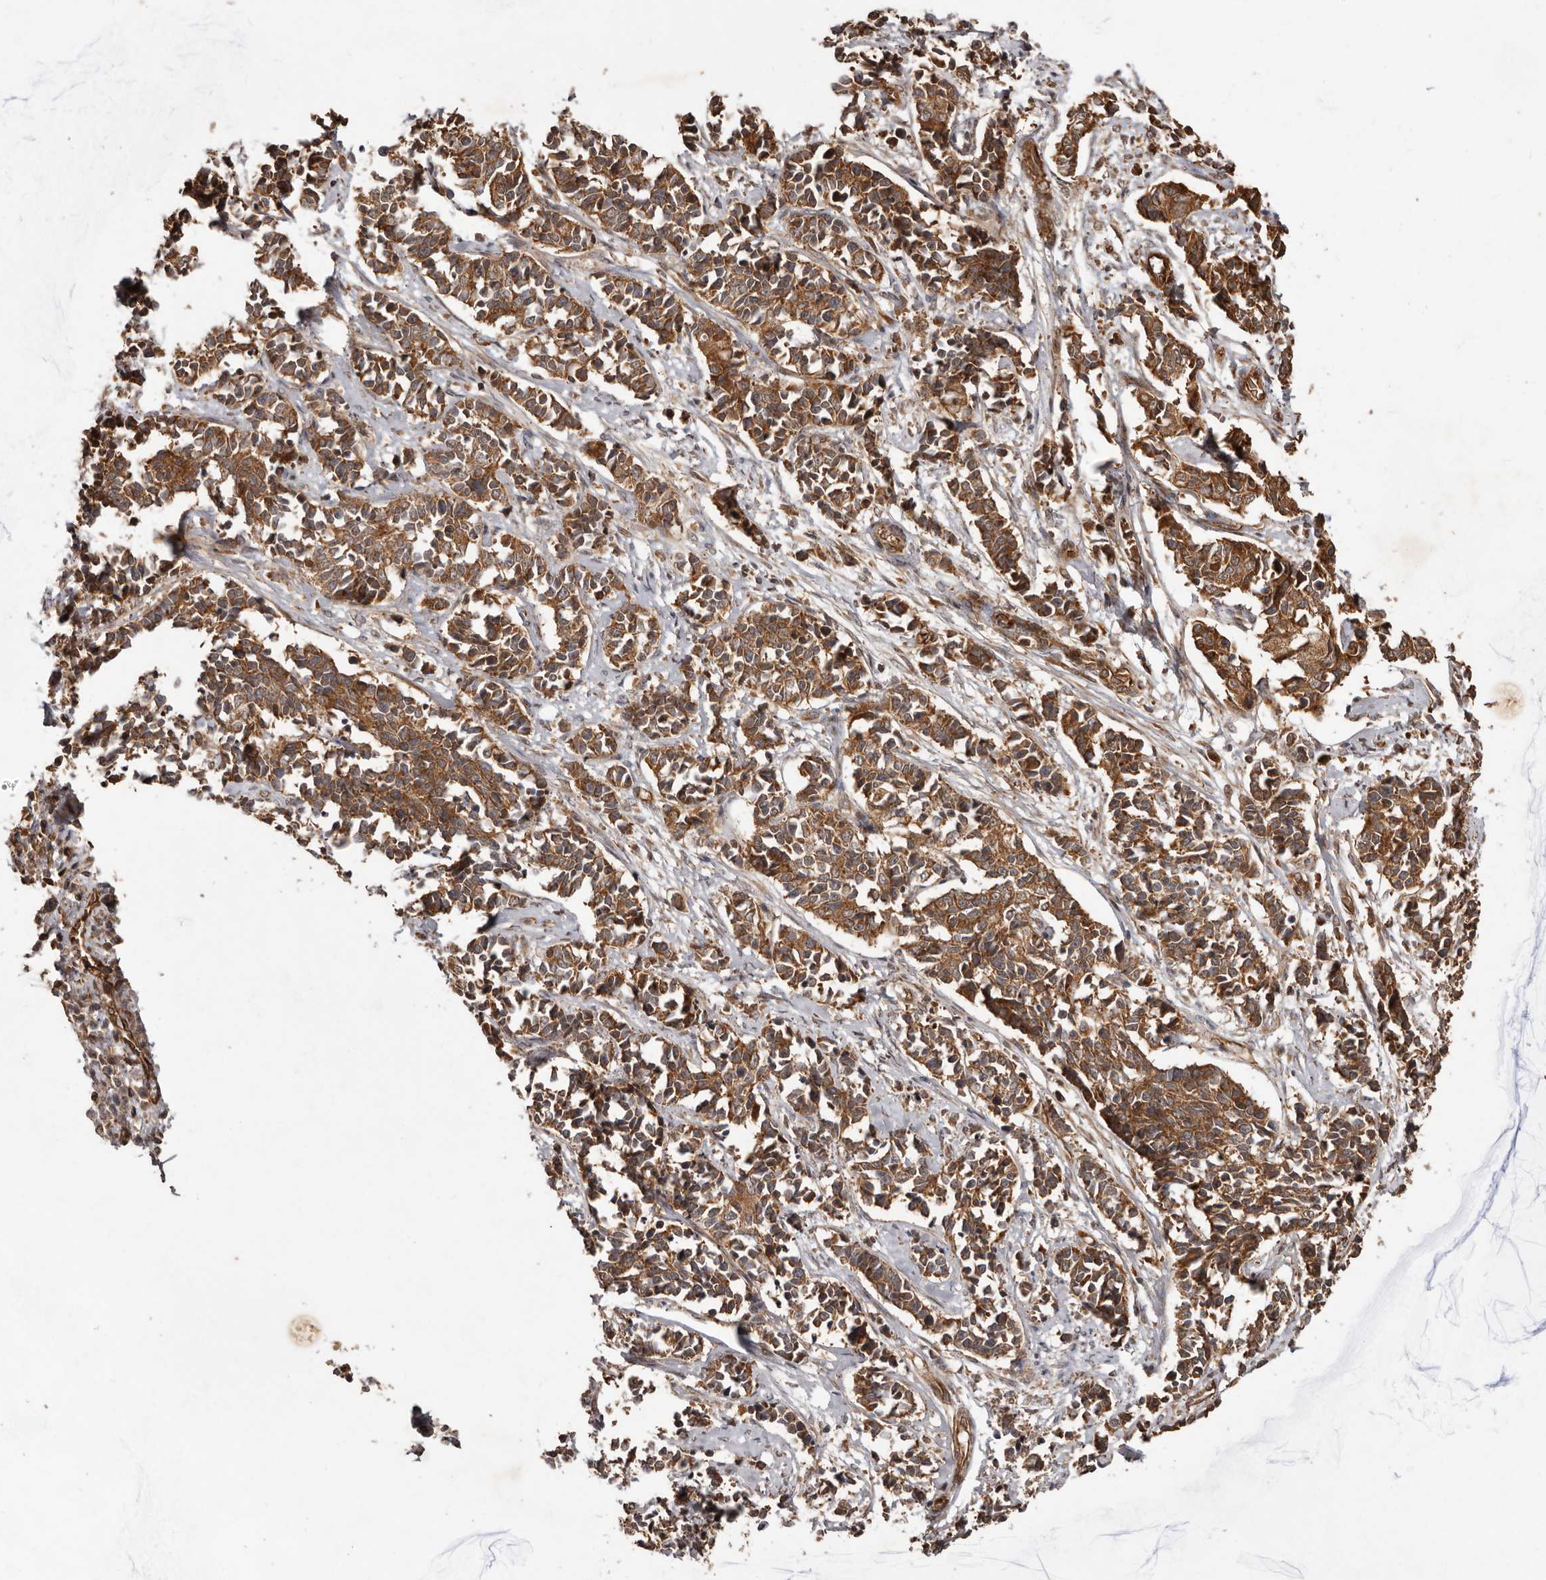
{"staining": {"intensity": "moderate", "quantity": ">75%", "location": "cytoplasmic/membranous"}, "tissue": "cervical cancer", "cell_type": "Tumor cells", "image_type": "cancer", "snomed": [{"axis": "morphology", "description": "Normal tissue, NOS"}, {"axis": "morphology", "description": "Squamous cell carcinoma, NOS"}, {"axis": "topography", "description": "Cervix"}], "caption": "Protein expression analysis of human cervical cancer (squamous cell carcinoma) reveals moderate cytoplasmic/membranous staining in about >75% of tumor cells.", "gene": "STK36", "patient": {"sex": "female", "age": 35}}